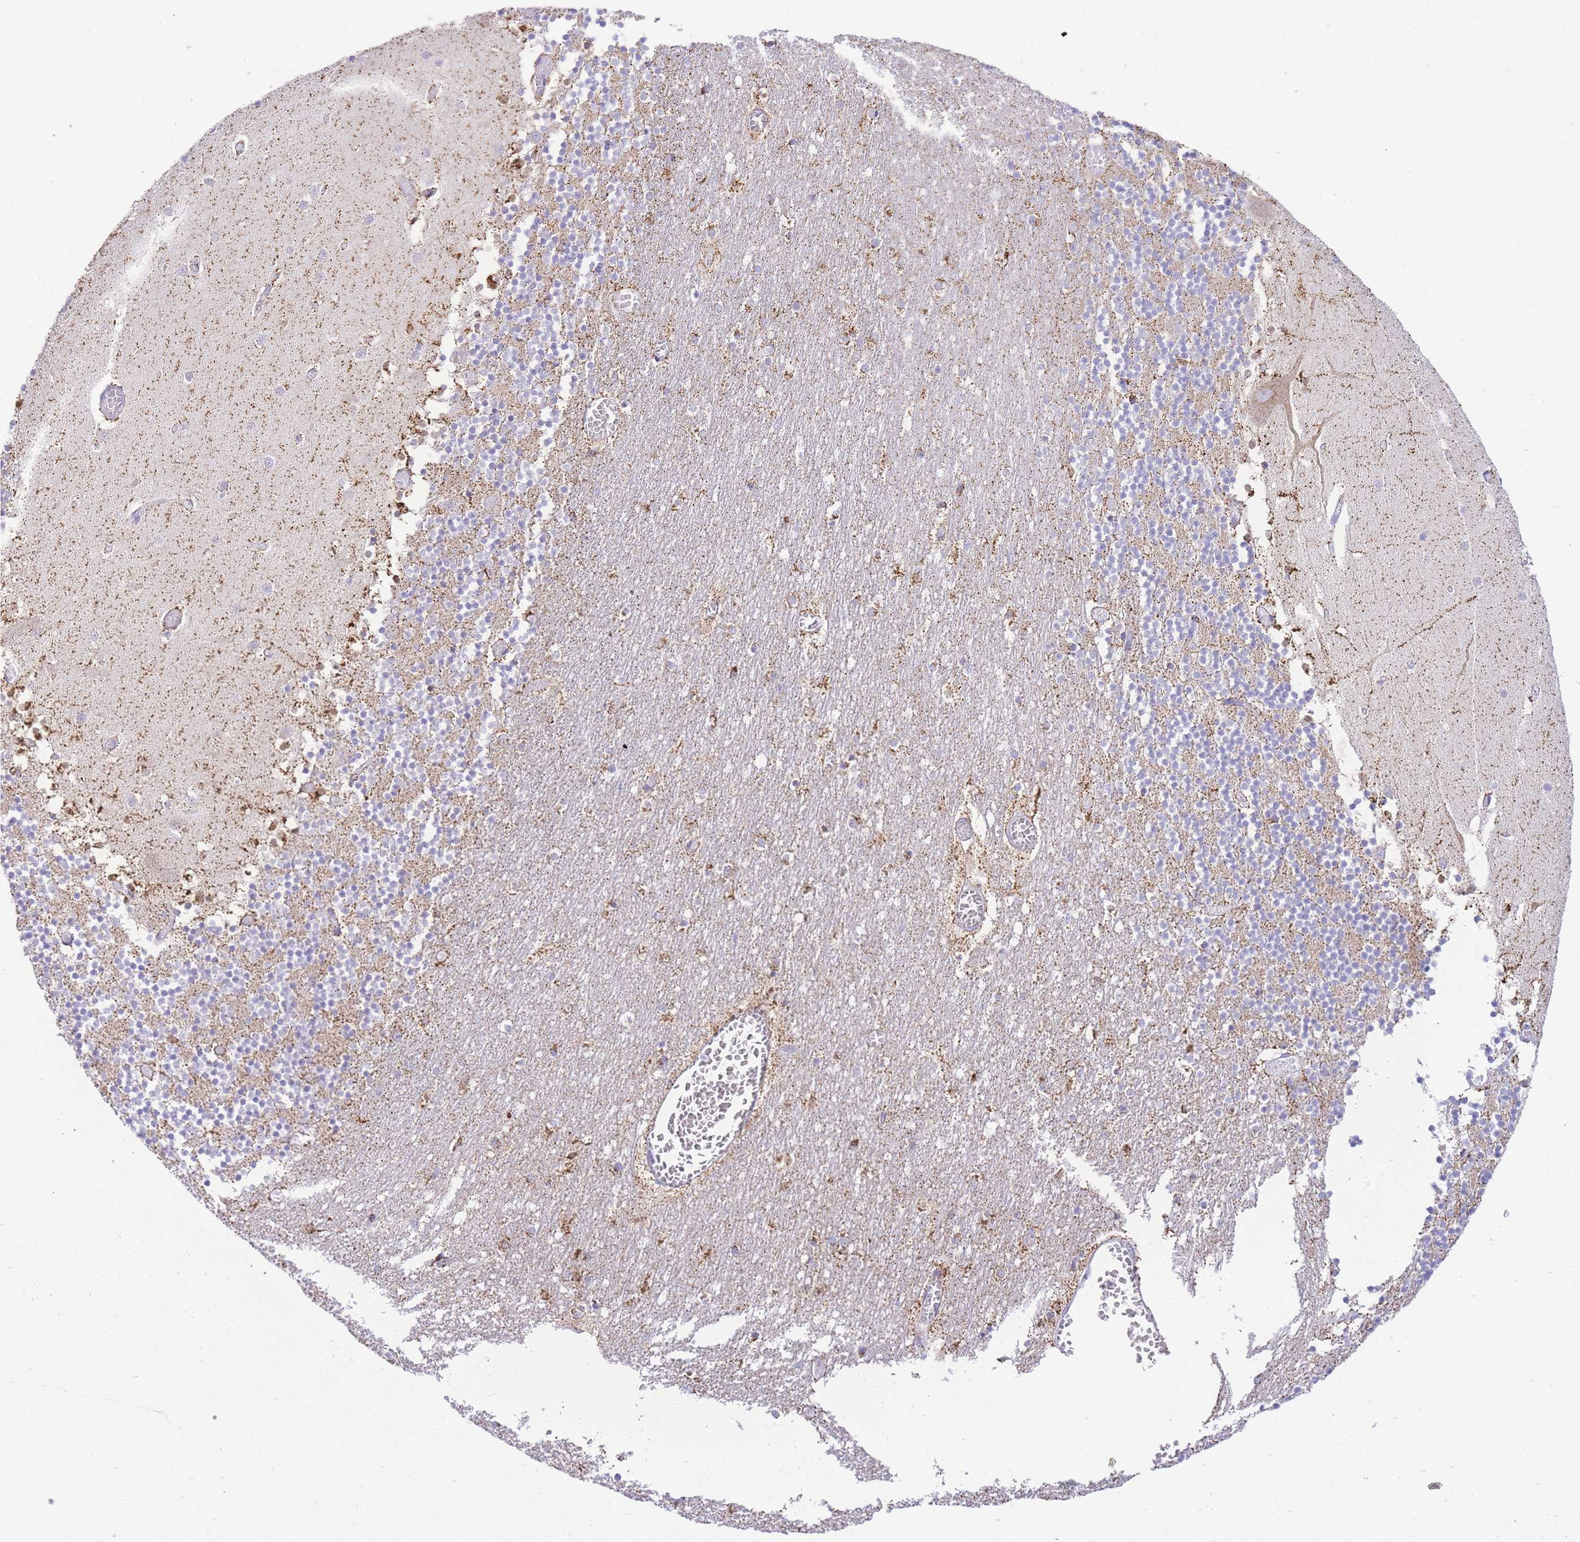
{"staining": {"intensity": "weak", "quantity": "25%-75%", "location": "cytoplasmic/membranous"}, "tissue": "cerebellum", "cell_type": "Cells in granular layer", "image_type": "normal", "snomed": [{"axis": "morphology", "description": "Normal tissue, NOS"}, {"axis": "topography", "description": "Cerebellum"}], "caption": "Benign cerebellum was stained to show a protein in brown. There is low levels of weak cytoplasmic/membranous staining in about 25%-75% of cells in granular layer. Nuclei are stained in blue.", "gene": "ACSM4", "patient": {"sex": "female", "age": 28}}